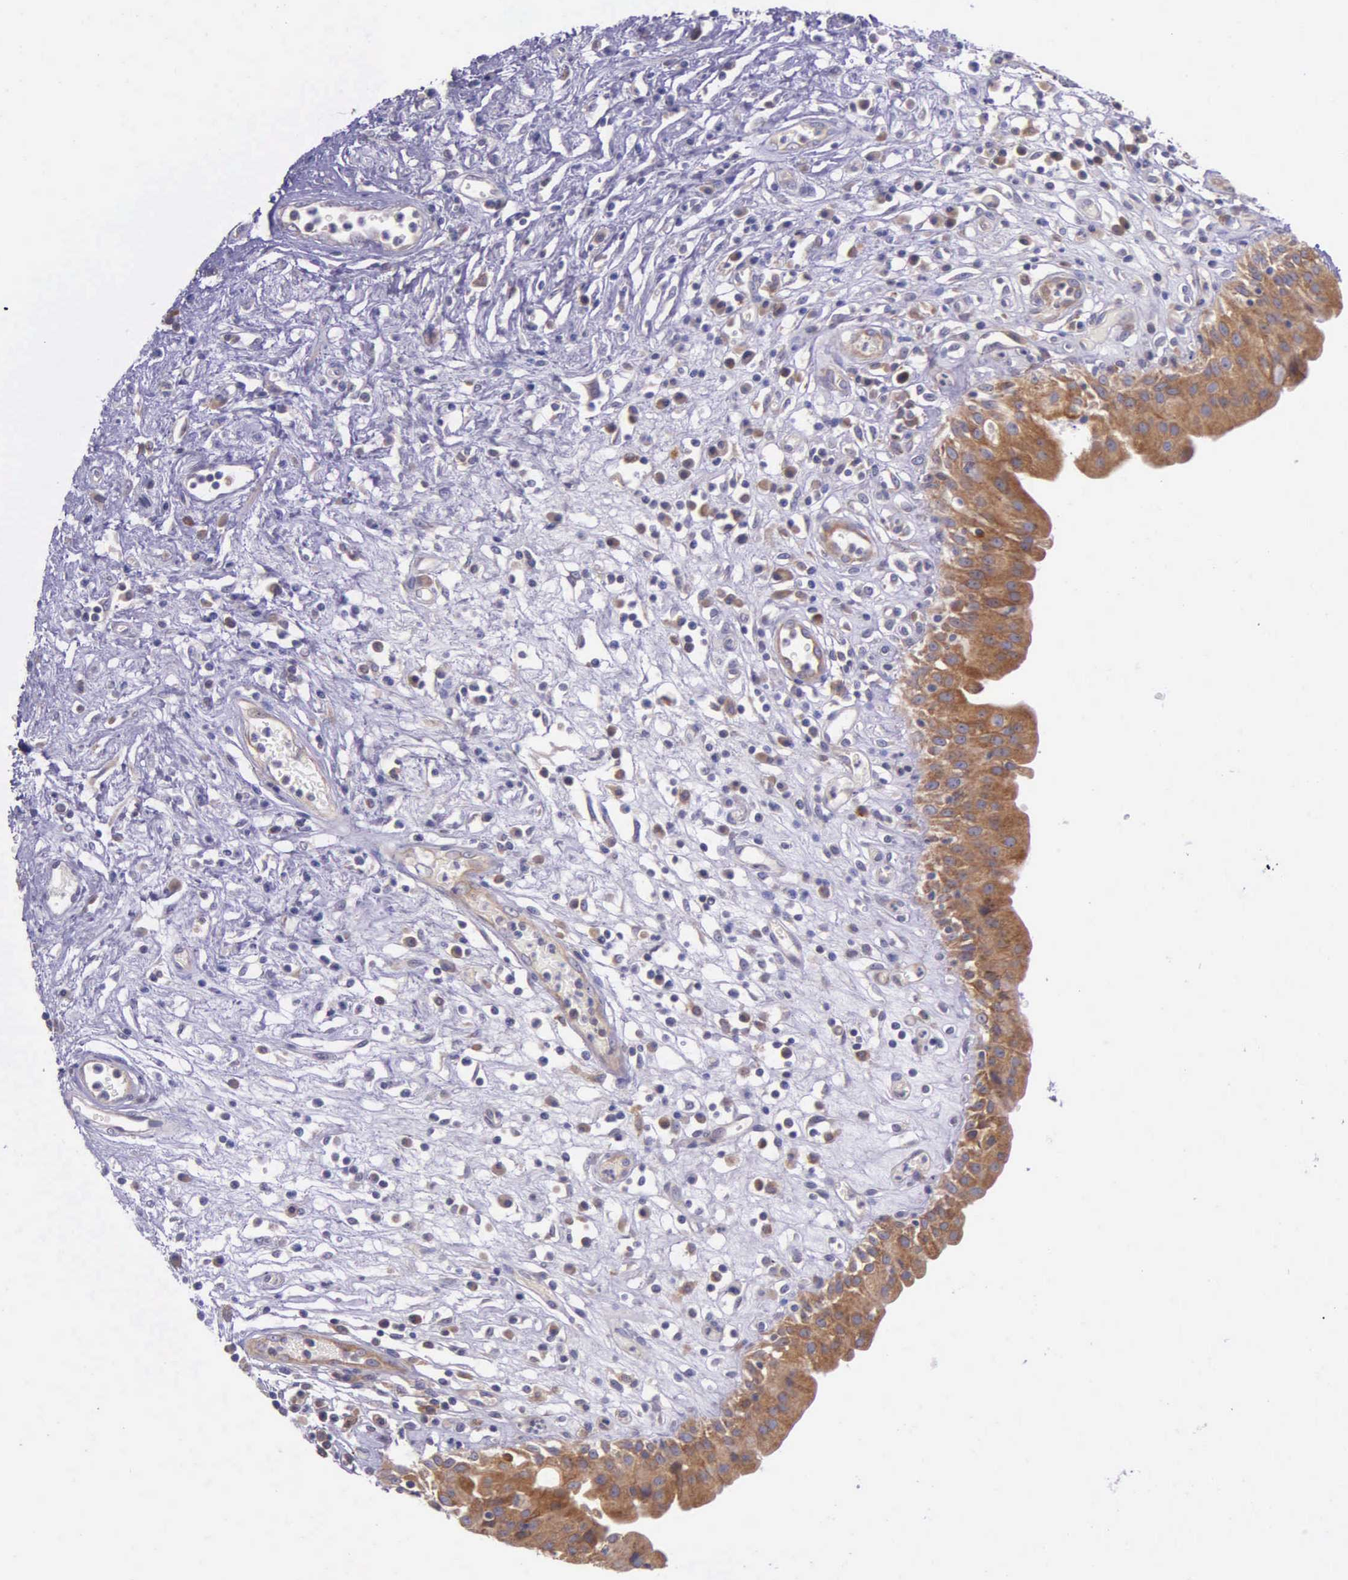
{"staining": {"intensity": "strong", "quantity": ">75%", "location": "cytoplasmic/membranous"}, "tissue": "urinary bladder", "cell_type": "Urothelial cells", "image_type": "normal", "snomed": [{"axis": "morphology", "description": "Normal tissue, NOS"}, {"axis": "topography", "description": "Urinary bladder"}], "caption": "A micrograph showing strong cytoplasmic/membranous expression in approximately >75% of urothelial cells in unremarkable urinary bladder, as visualized by brown immunohistochemical staining.", "gene": "NSDHL", "patient": {"sex": "female", "age": 85}}